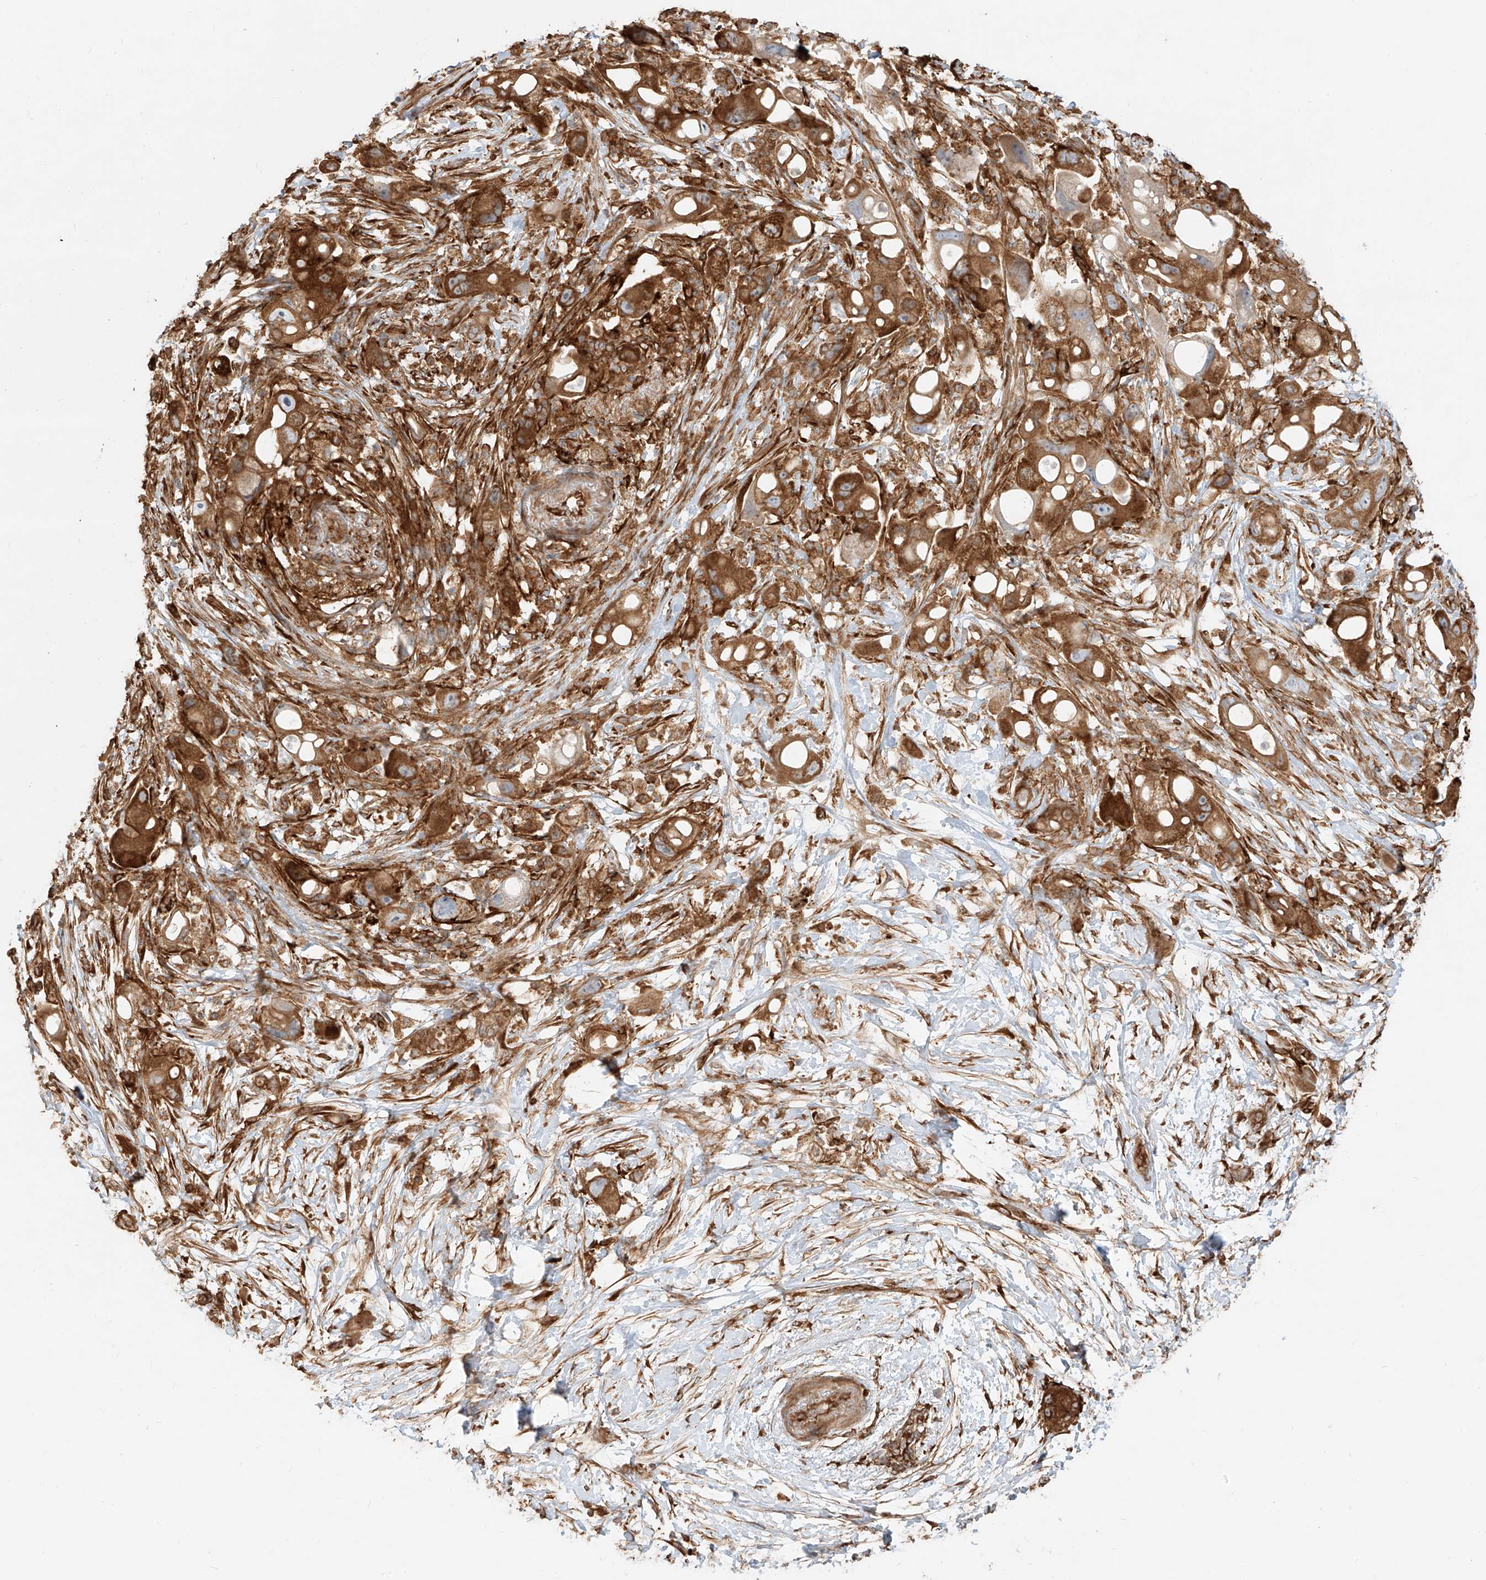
{"staining": {"intensity": "strong", "quantity": ">75%", "location": "cytoplasmic/membranous"}, "tissue": "pancreatic cancer", "cell_type": "Tumor cells", "image_type": "cancer", "snomed": [{"axis": "morphology", "description": "Normal tissue, NOS"}, {"axis": "morphology", "description": "Adenocarcinoma, NOS"}, {"axis": "topography", "description": "Pancreas"}], "caption": "DAB (3,3'-diaminobenzidine) immunohistochemical staining of human adenocarcinoma (pancreatic) displays strong cytoplasmic/membranous protein positivity in approximately >75% of tumor cells.", "gene": "SNX9", "patient": {"sex": "female", "age": 68}}